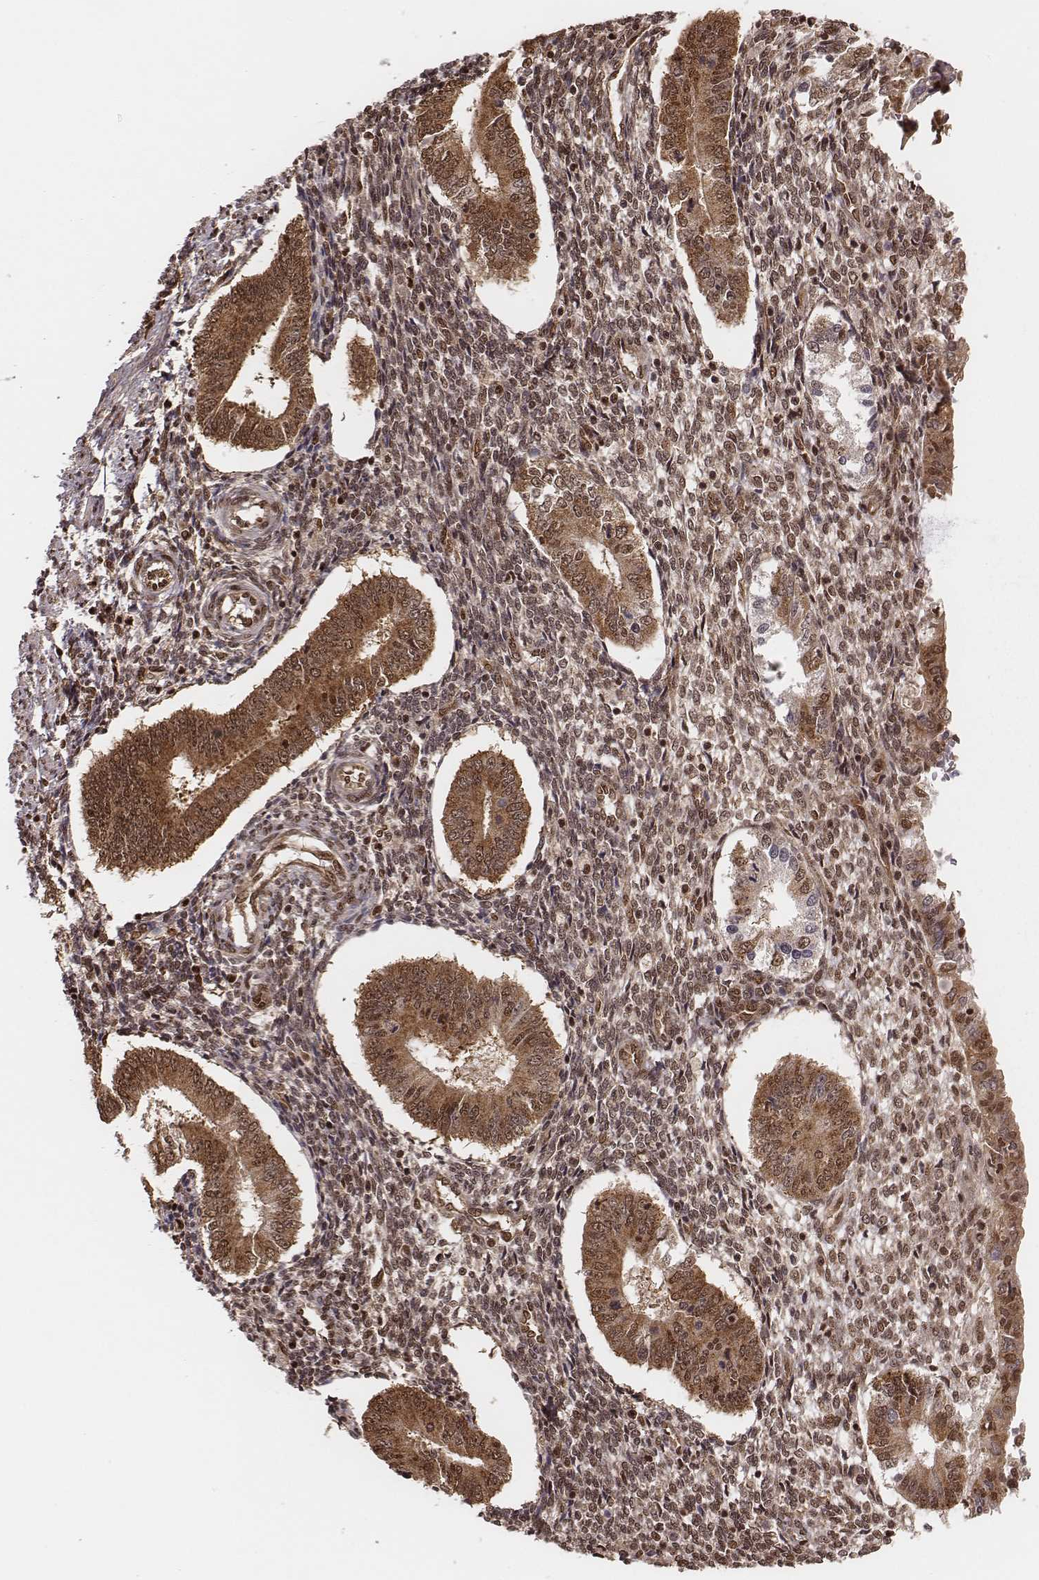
{"staining": {"intensity": "moderate", "quantity": ">75%", "location": "cytoplasmic/membranous,nuclear"}, "tissue": "endometrium", "cell_type": "Cells in endometrial stroma", "image_type": "normal", "snomed": [{"axis": "morphology", "description": "Normal tissue, NOS"}, {"axis": "topography", "description": "Endometrium"}], "caption": "Endometrium was stained to show a protein in brown. There is medium levels of moderate cytoplasmic/membranous,nuclear staining in about >75% of cells in endometrial stroma. (Stains: DAB (3,3'-diaminobenzidine) in brown, nuclei in blue, Microscopy: brightfield microscopy at high magnification).", "gene": "NFX1", "patient": {"sex": "female", "age": 40}}